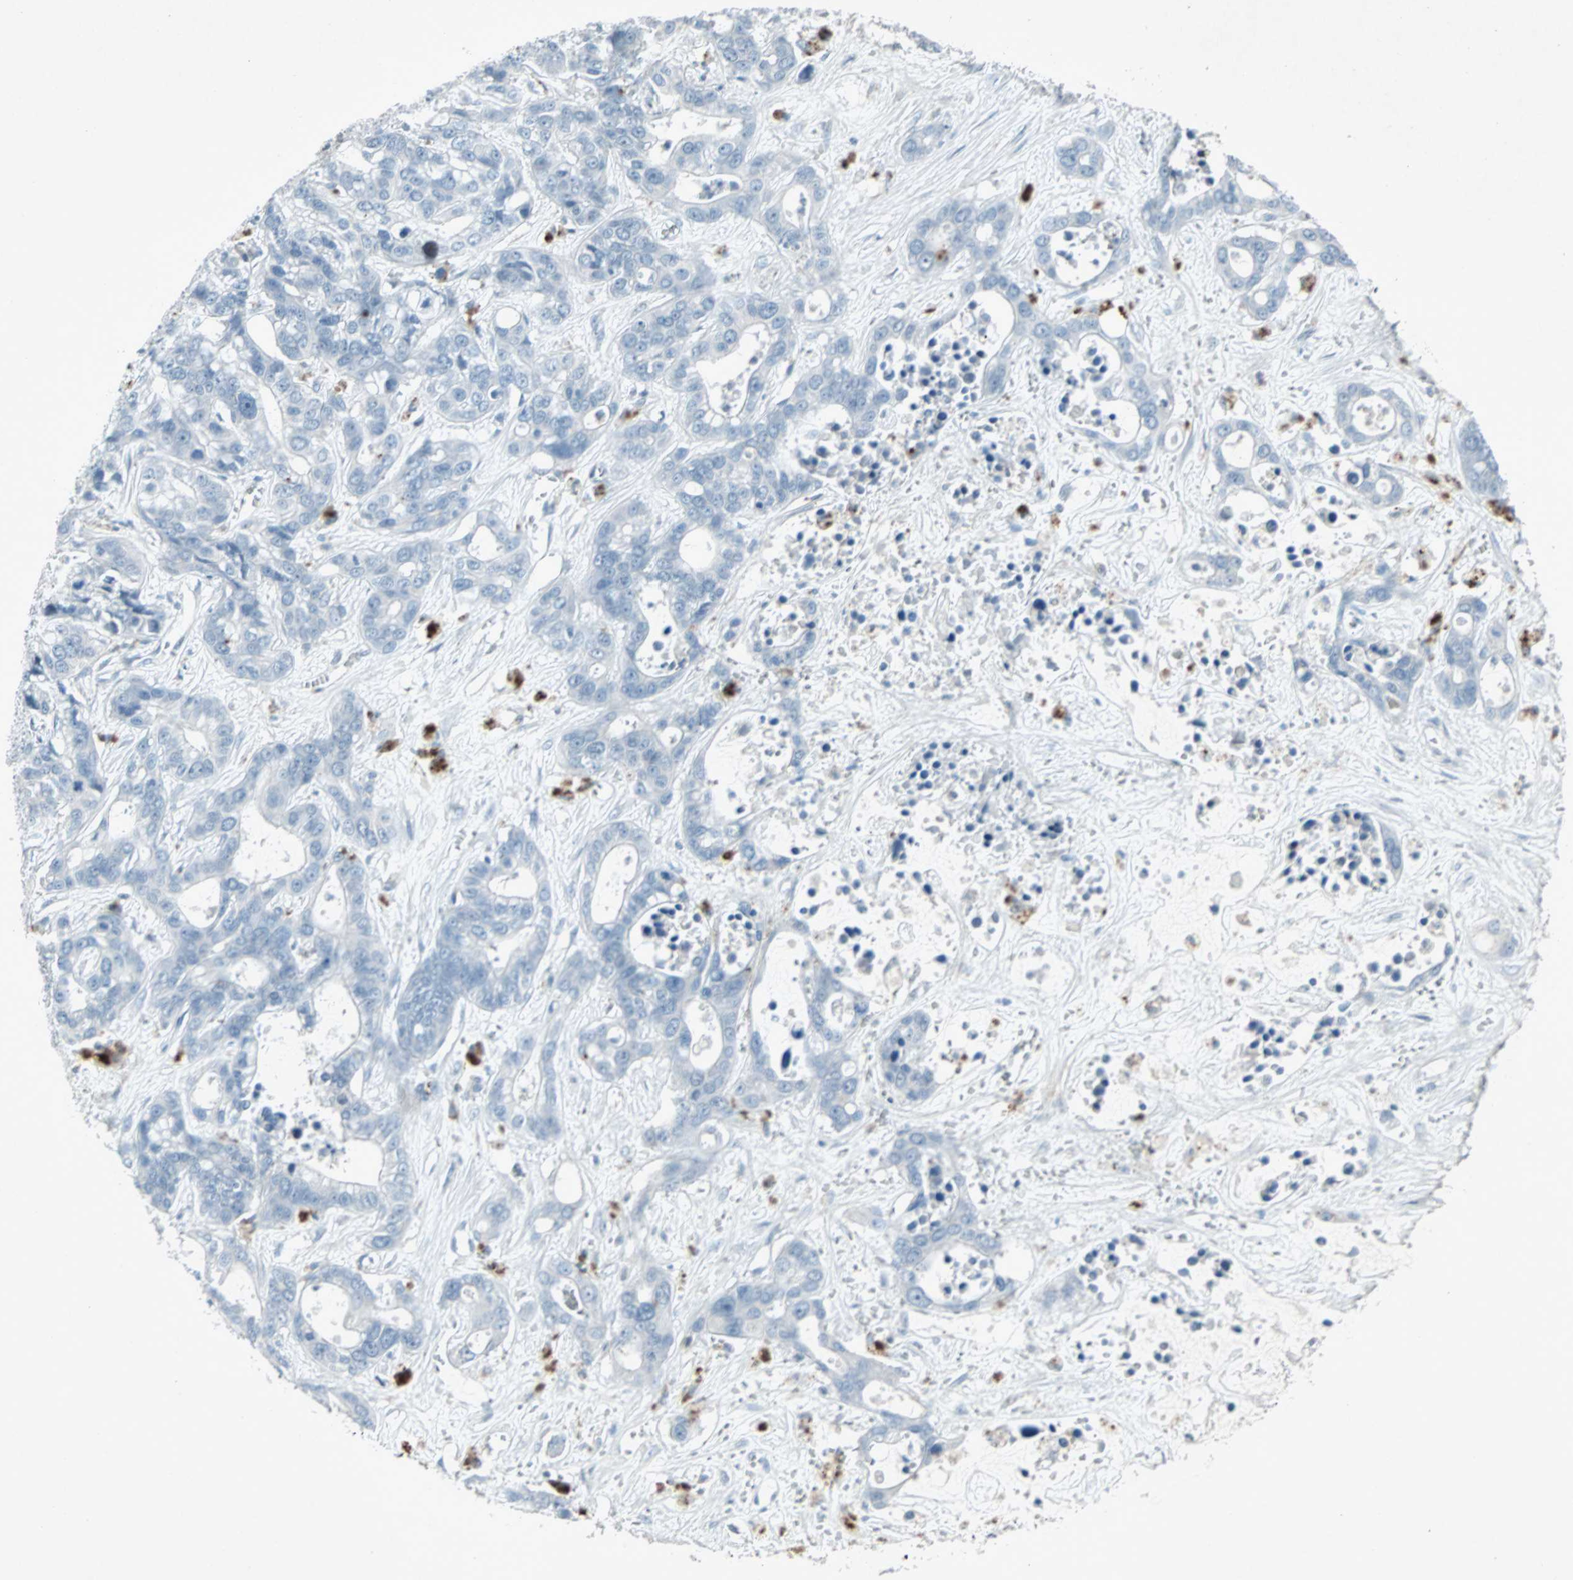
{"staining": {"intensity": "negative", "quantity": "none", "location": "none"}, "tissue": "liver cancer", "cell_type": "Tumor cells", "image_type": "cancer", "snomed": [{"axis": "morphology", "description": "Cholangiocarcinoma"}, {"axis": "topography", "description": "Liver"}], "caption": "Liver cancer (cholangiocarcinoma) stained for a protein using IHC displays no expression tumor cells.", "gene": "LANCL3", "patient": {"sex": "female", "age": 65}}